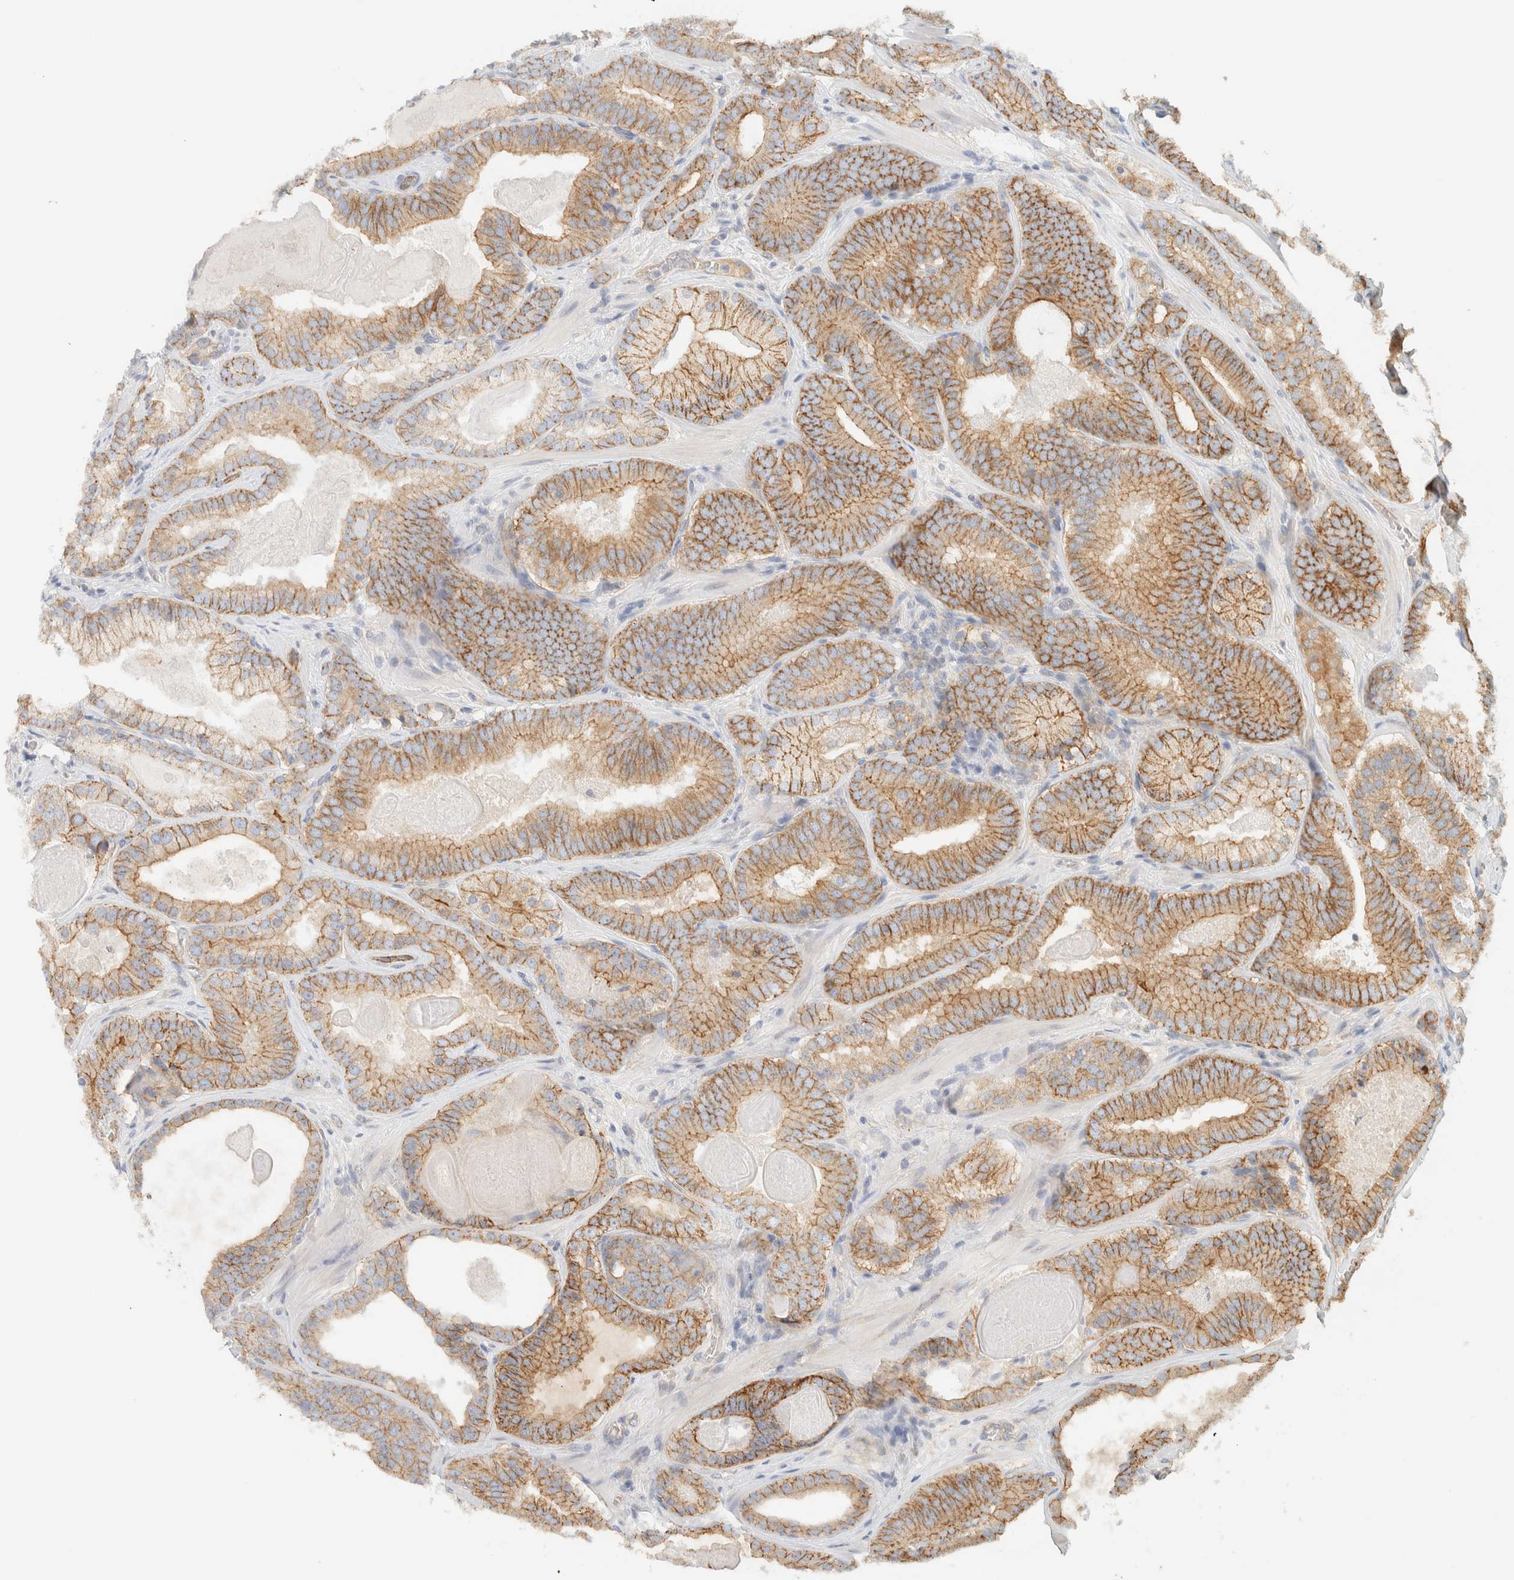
{"staining": {"intensity": "moderate", "quantity": ">75%", "location": "cytoplasmic/membranous"}, "tissue": "prostate cancer", "cell_type": "Tumor cells", "image_type": "cancer", "snomed": [{"axis": "morphology", "description": "Adenocarcinoma, High grade"}, {"axis": "topography", "description": "Prostate"}], "caption": "Prostate high-grade adenocarcinoma stained with immunohistochemistry demonstrates moderate cytoplasmic/membranous expression in about >75% of tumor cells.", "gene": "LIMA1", "patient": {"sex": "male", "age": 60}}